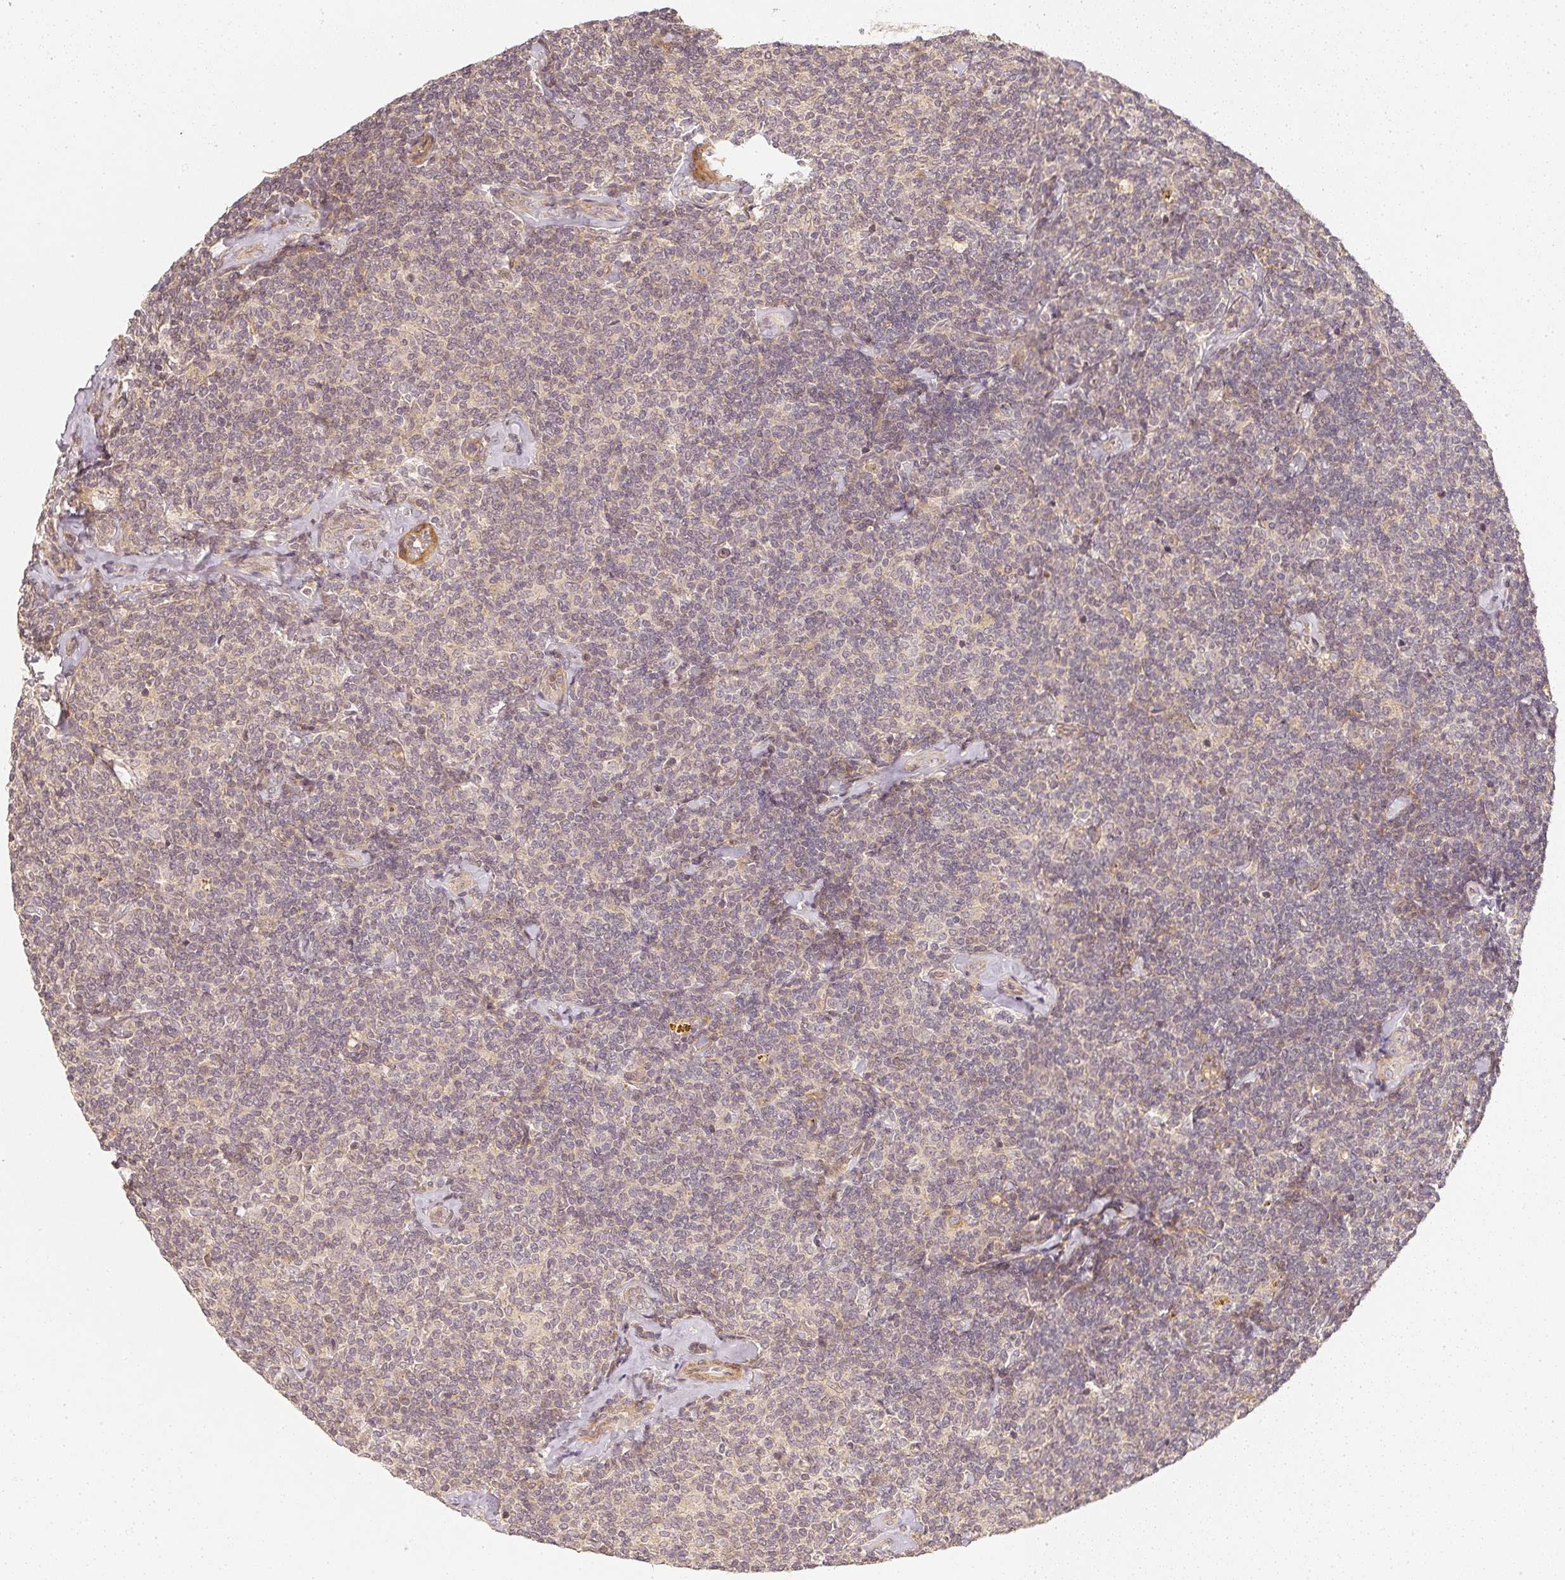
{"staining": {"intensity": "negative", "quantity": "none", "location": "none"}, "tissue": "lymphoma", "cell_type": "Tumor cells", "image_type": "cancer", "snomed": [{"axis": "morphology", "description": "Malignant lymphoma, non-Hodgkin's type, Low grade"}, {"axis": "topography", "description": "Lymph node"}], "caption": "Immunohistochemistry (IHC) histopathology image of human lymphoma stained for a protein (brown), which displays no expression in tumor cells. The staining is performed using DAB (3,3'-diaminobenzidine) brown chromogen with nuclei counter-stained in using hematoxylin.", "gene": "SERPINE1", "patient": {"sex": "female", "age": 56}}